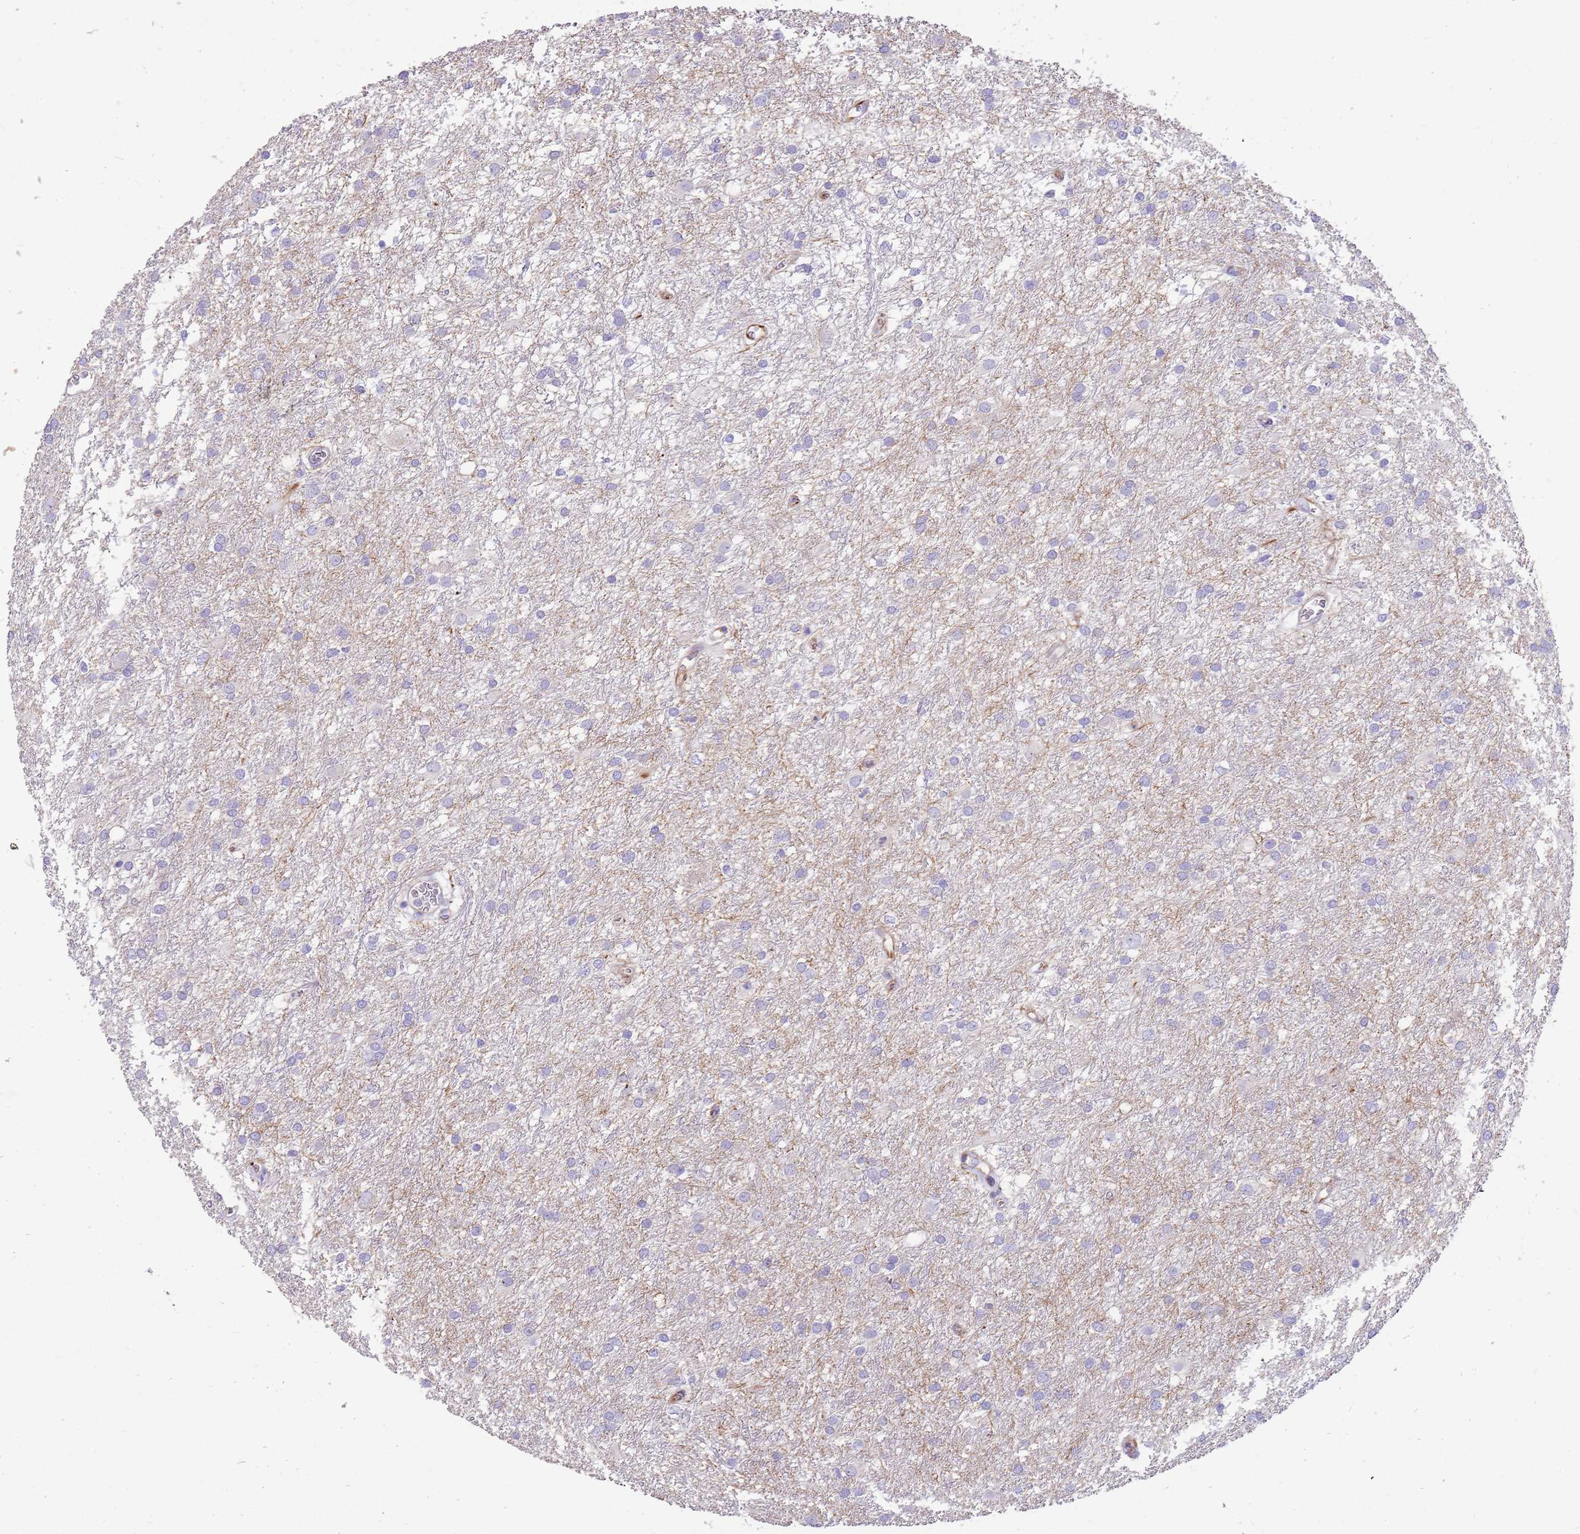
{"staining": {"intensity": "negative", "quantity": "none", "location": "none"}, "tissue": "glioma", "cell_type": "Tumor cells", "image_type": "cancer", "snomed": [{"axis": "morphology", "description": "Glioma, malignant, High grade"}, {"axis": "topography", "description": "Brain"}], "caption": "Immunohistochemistry (IHC) image of neoplastic tissue: human glioma stained with DAB (3,3'-diaminobenzidine) displays no significant protein positivity in tumor cells.", "gene": "ZDHHC1", "patient": {"sex": "female", "age": 50}}